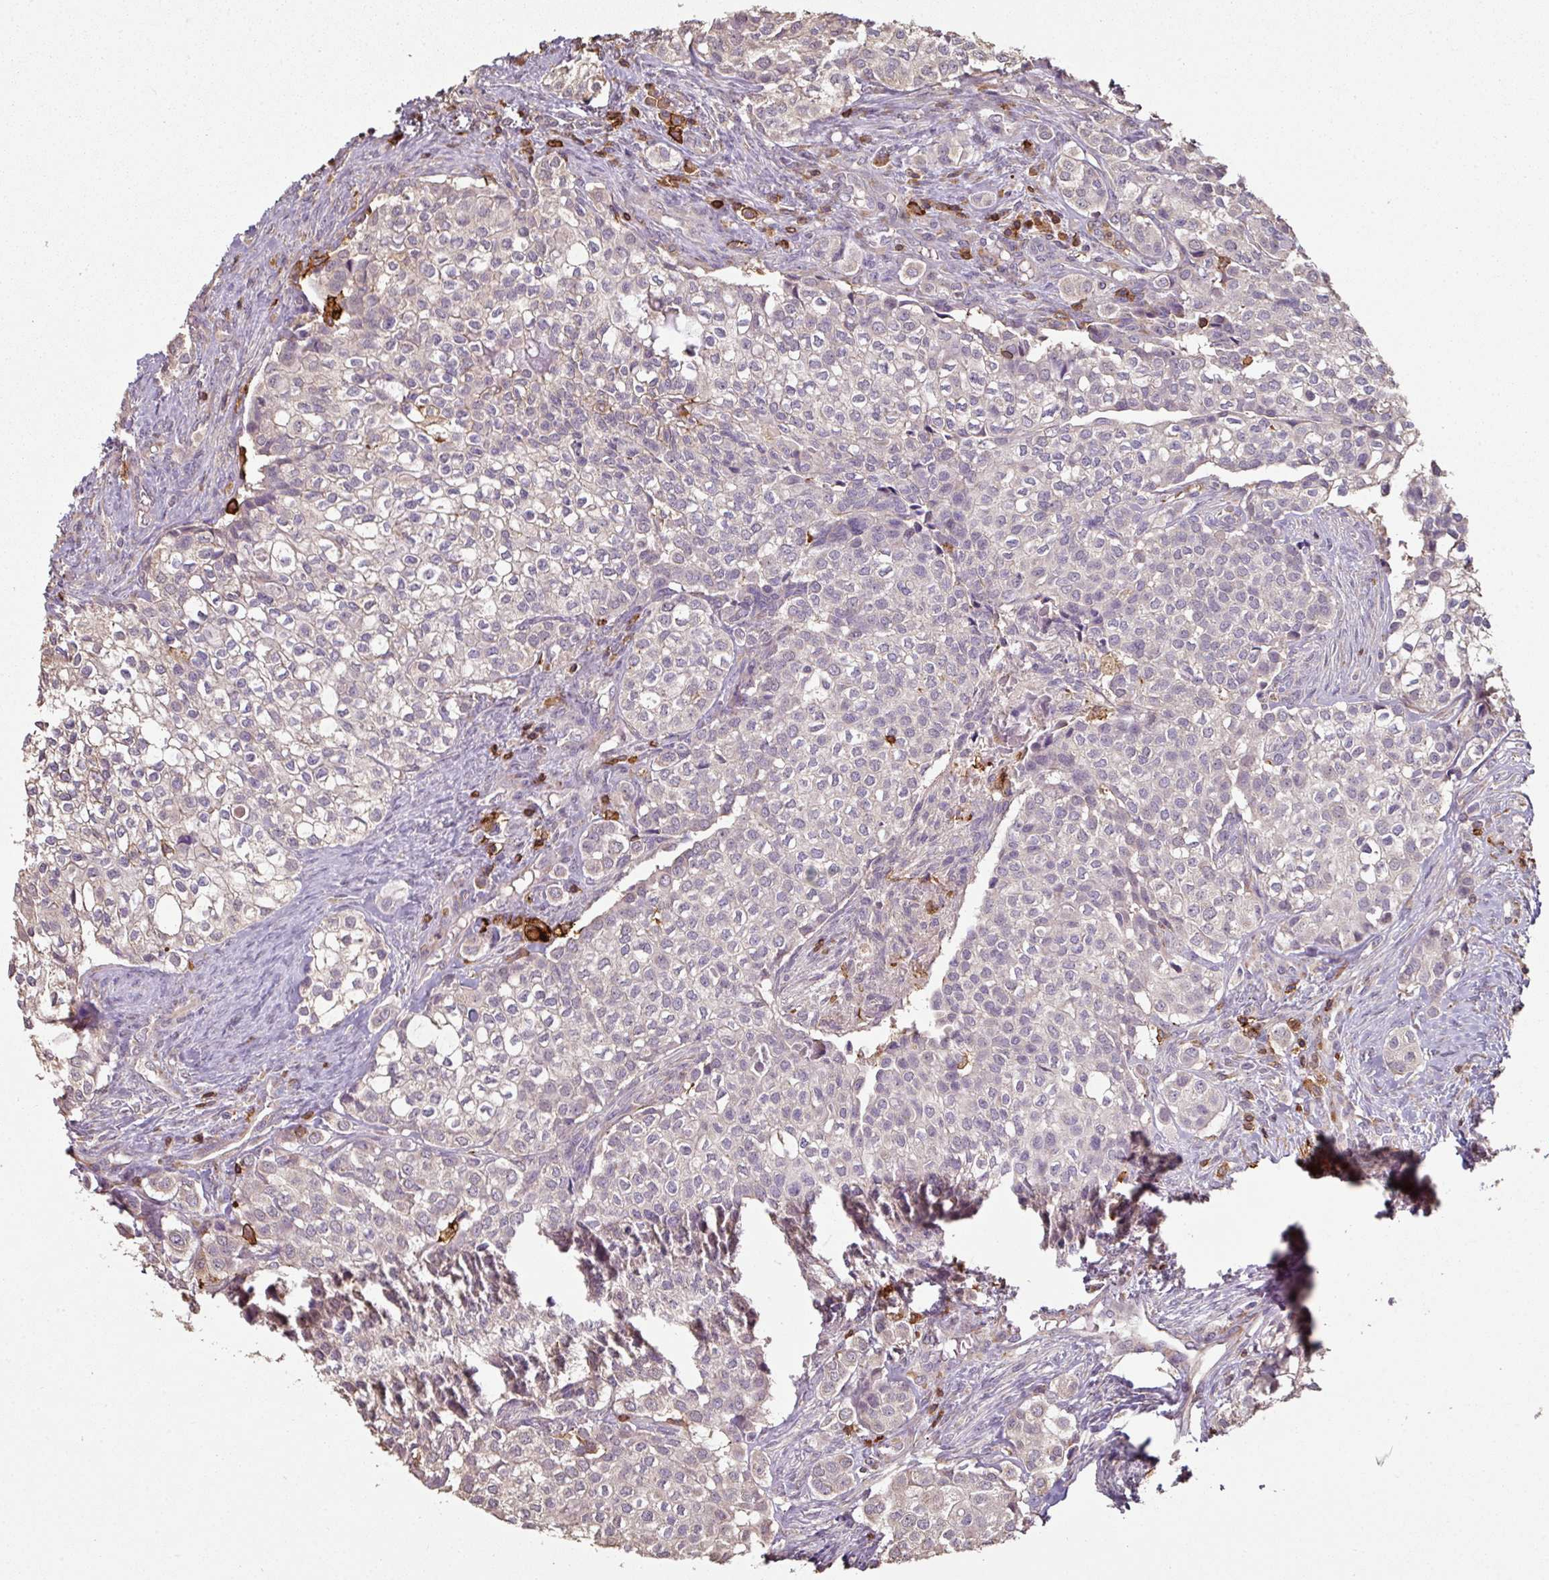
{"staining": {"intensity": "negative", "quantity": "none", "location": "none"}, "tissue": "head and neck cancer", "cell_type": "Tumor cells", "image_type": "cancer", "snomed": [{"axis": "morphology", "description": "Adenocarcinoma, NOS"}, {"axis": "topography", "description": "Head-Neck"}], "caption": "This is an IHC image of human adenocarcinoma (head and neck). There is no staining in tumor cells.", "gene": "OLFML2B", "patient": {"sex": "male", "age": 81}}